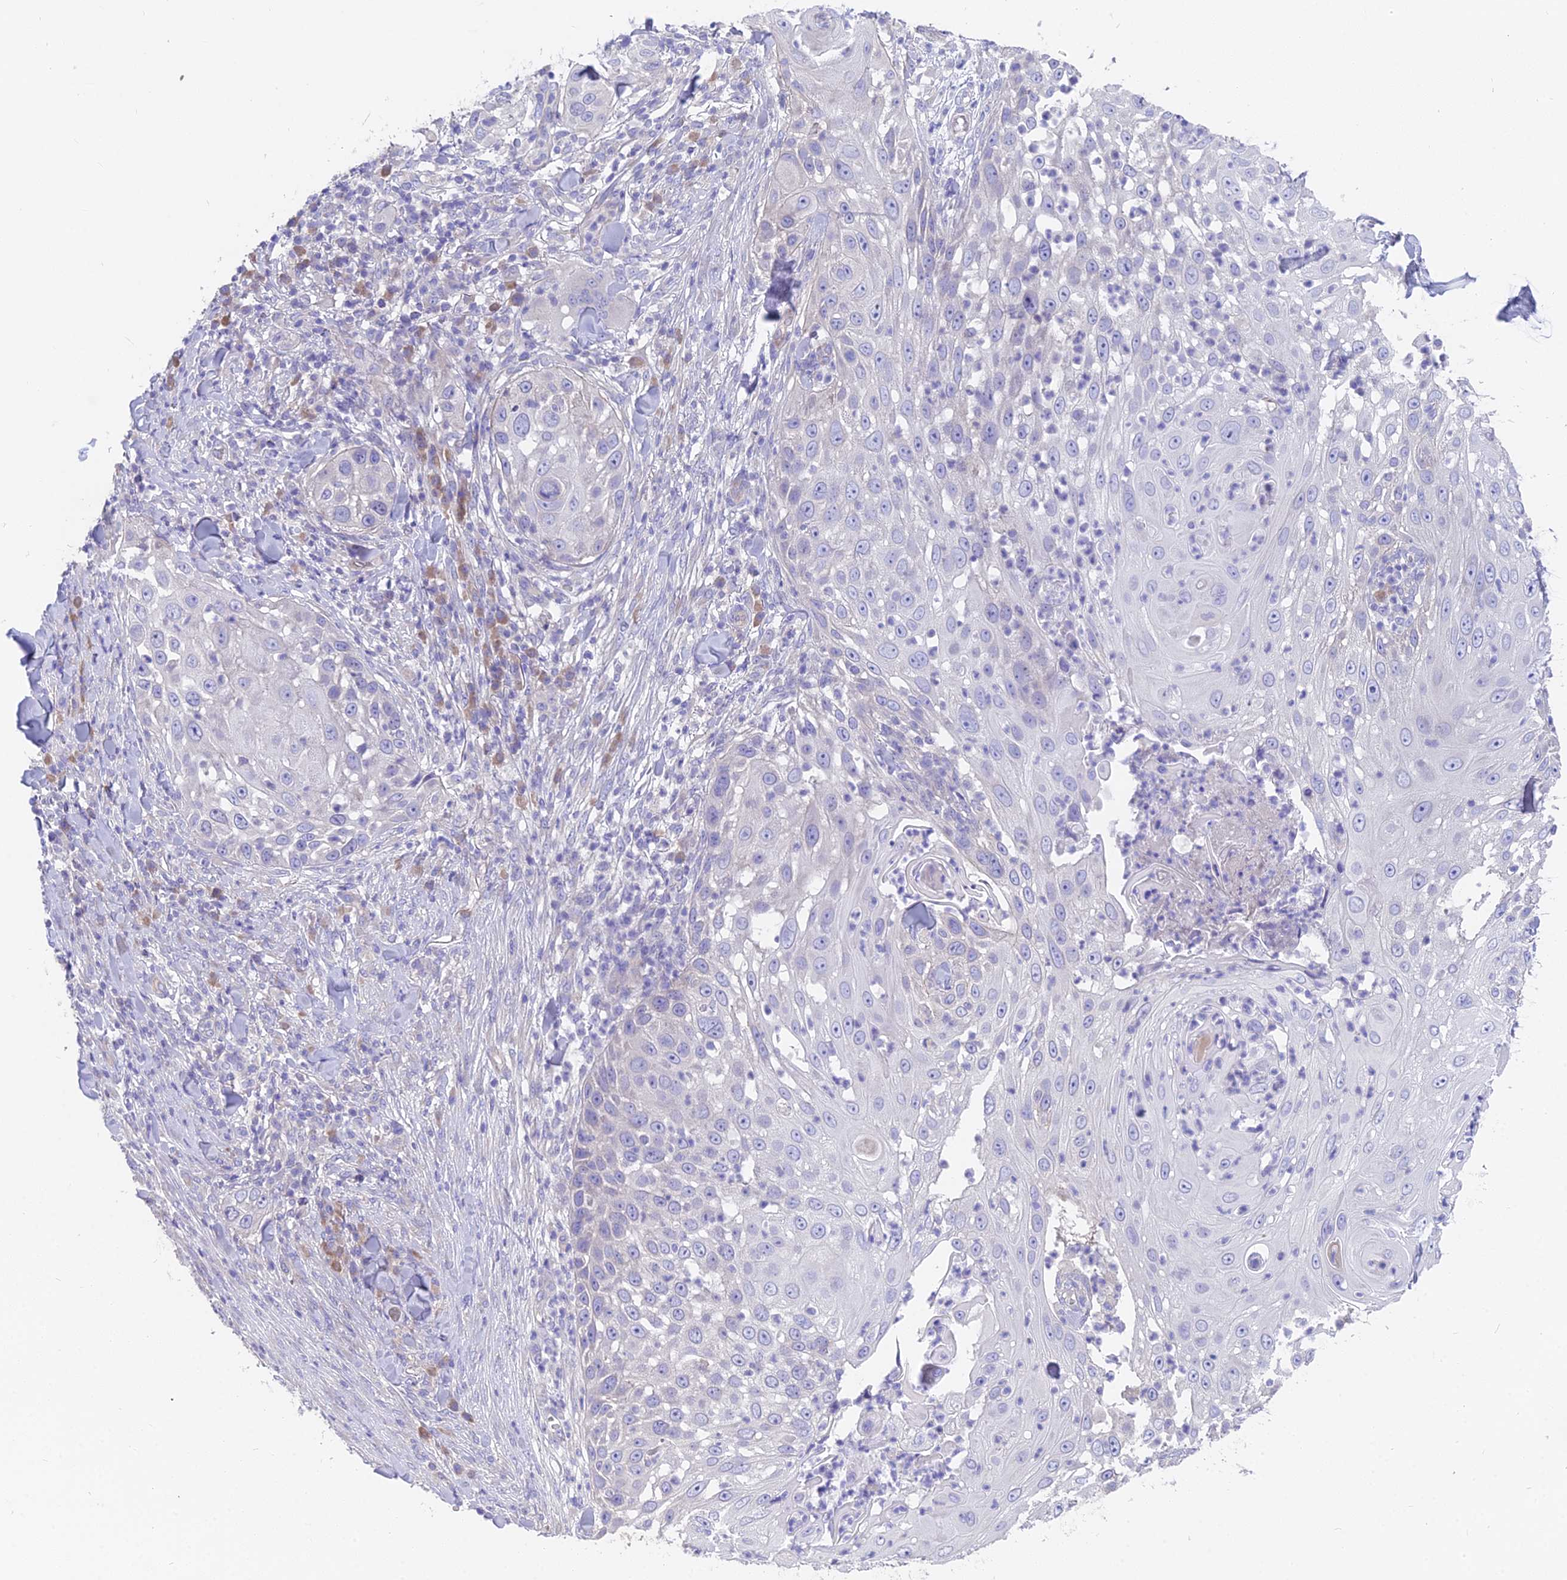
{"staining": {"intensity": "negative", "quantity": "none", "location": "none"}, "tissue": "skin cancer", "cell_type": "Tumor cells", "image_type": "cancer", "snomed": [{"axis": "morphology", "description": "Squamous cell carcinoma, NOS"}, {"axis": "topography", "description": "Skin"}], "caption": "There is no significant positivity in tumor cells of skin cancer. (Brightfield microscopy of DAB (3,3'-diaminobenzidine) immunohistochemistry at high magnification).", "gene": "FAM168B", "patient": {"sex": "female", "age": 44}}